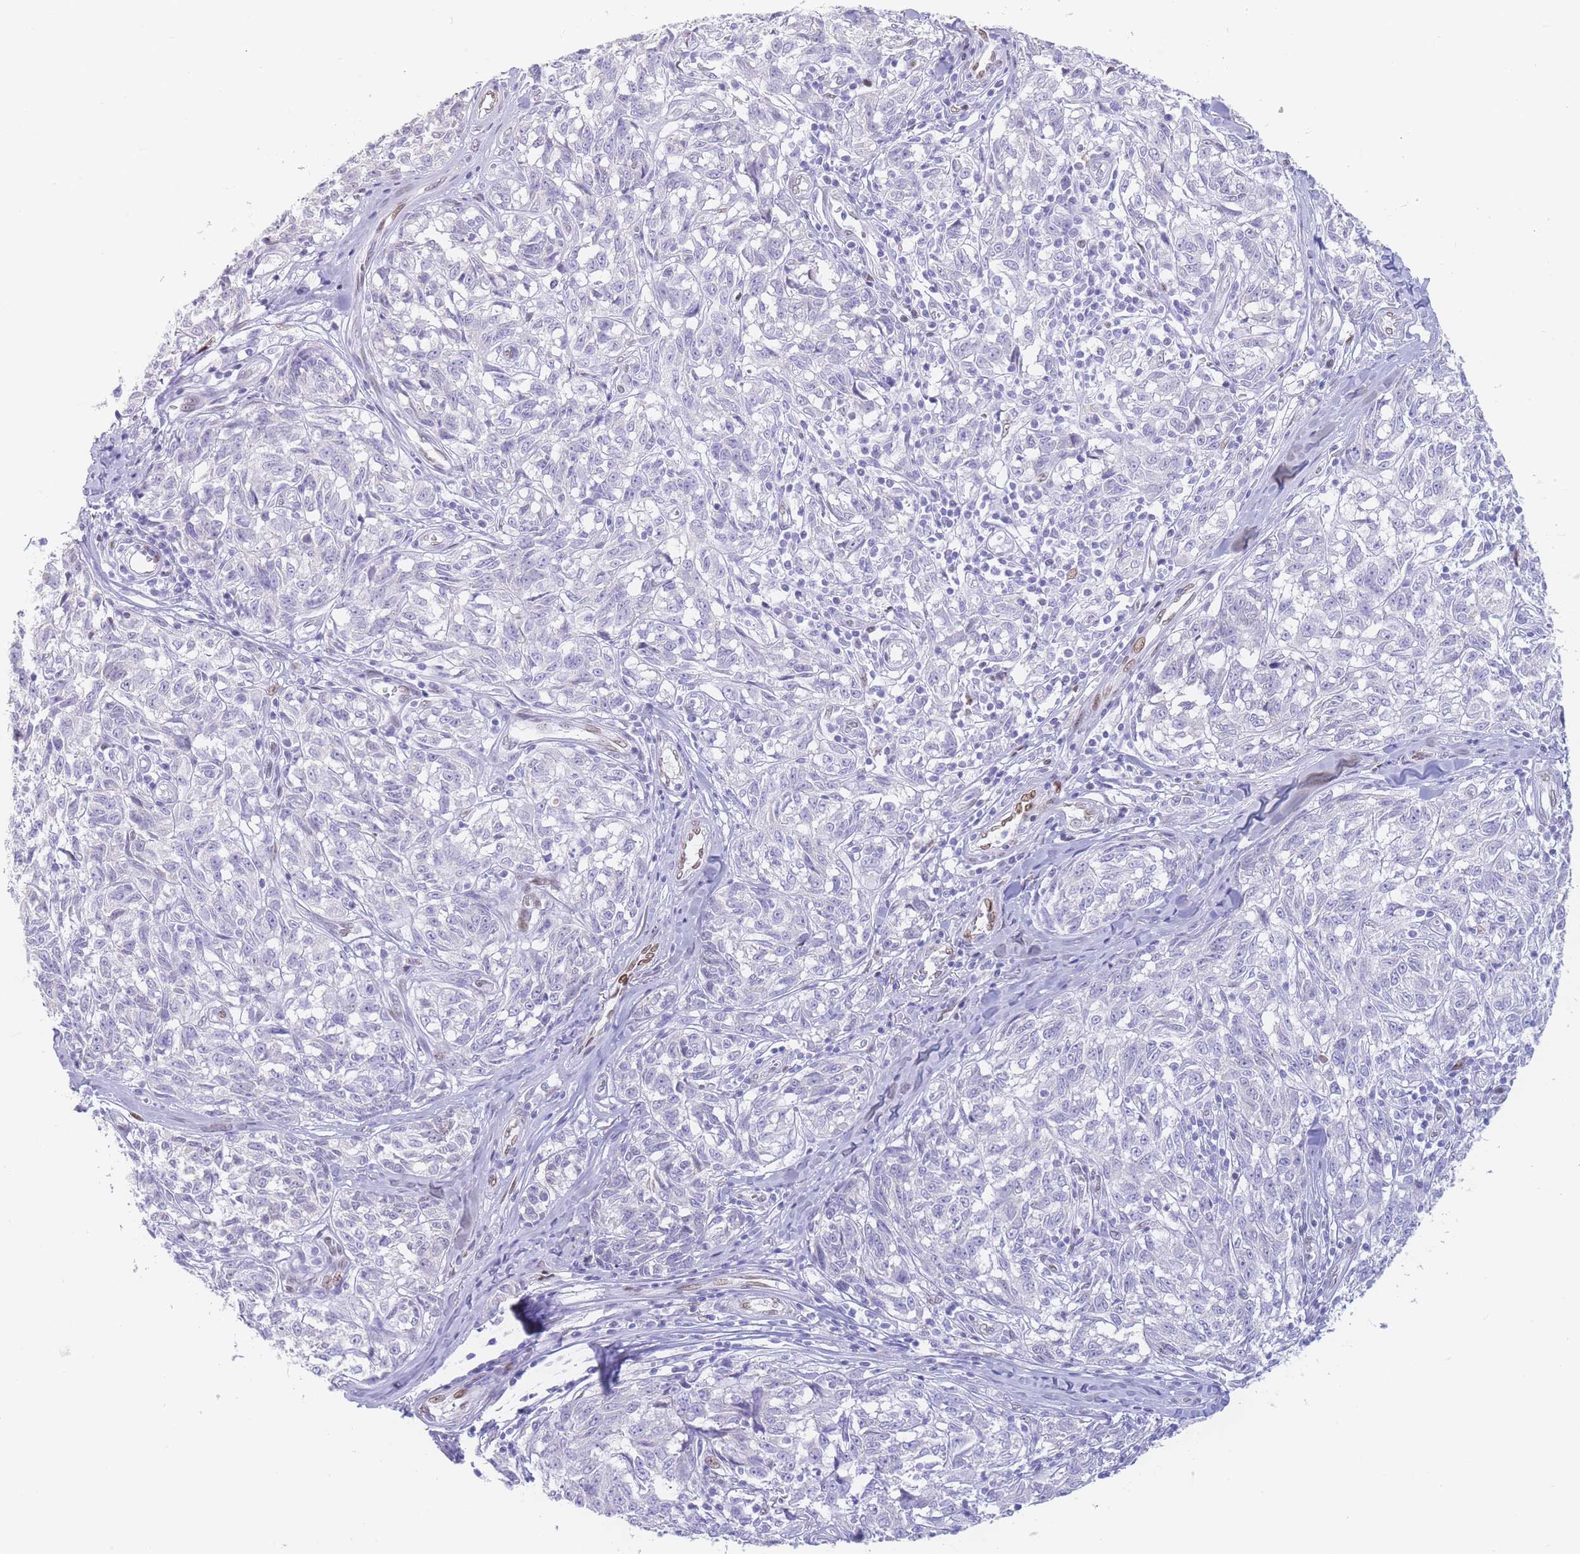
{"staining": {"intensity": "negative", "quantity": "none", "location": "none"}, "tissue": "melanoma", "cell_type": "Tumor cells", "image_type": "cancer", "snomed": [{"axis": "morphology", "description": "Normal tissue, NOS"}, {"axis": "morphology", "description": "Malignant melanoma, NOS"}, {"axis": "topography", "description": "Skin"}], "caption": "Immunohistochemistry (IHC) photomicrograph of melanoma stained for a protein (brown), which reveals no expression in tumor cells.", "gene": "PSMB5", "patient": {"sex": "female", "age": 64}}